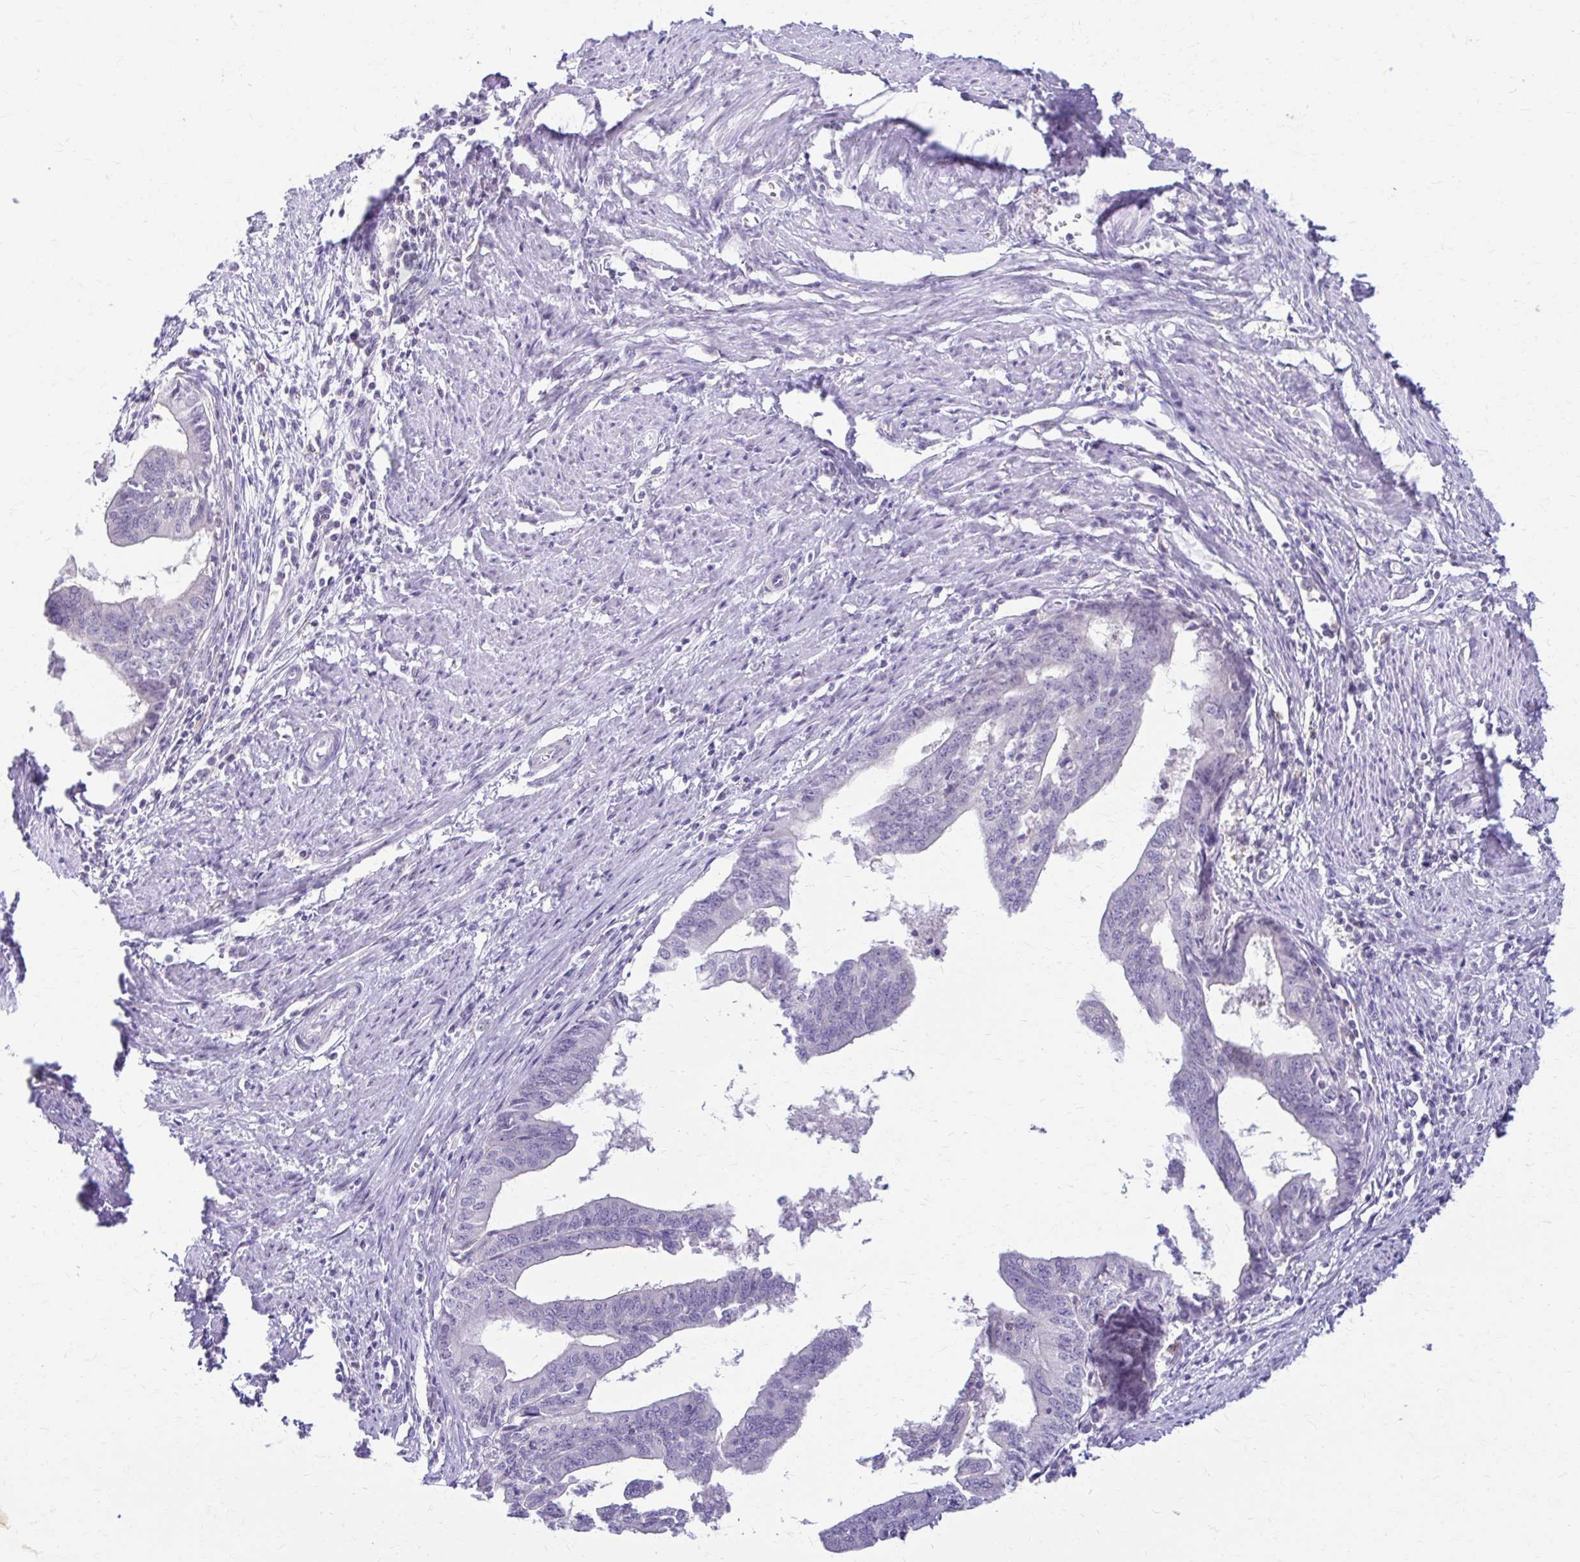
{"staining": {"intensity": "negative", "quantity": "none", "location": "none"}, "tissue": "endometrial cancer", "cell_type": "Tumor cells", "image_type": "cancer", "snomed": [{"axis": "morphology", "description": "Adenocarcinoma, NOS"}, {"axis": "topography", "description": "Endometrium"}], "caption": "IHC photomicrograph of neoplastic tissue: endometrial adenocarcinoma stained with DAB (3,3'-diaminobenzidine) exhibits no significant protein staining in tumor cells.", "gene": "PIK3AP1", "patient": {"sex": "female", "age": 65}}